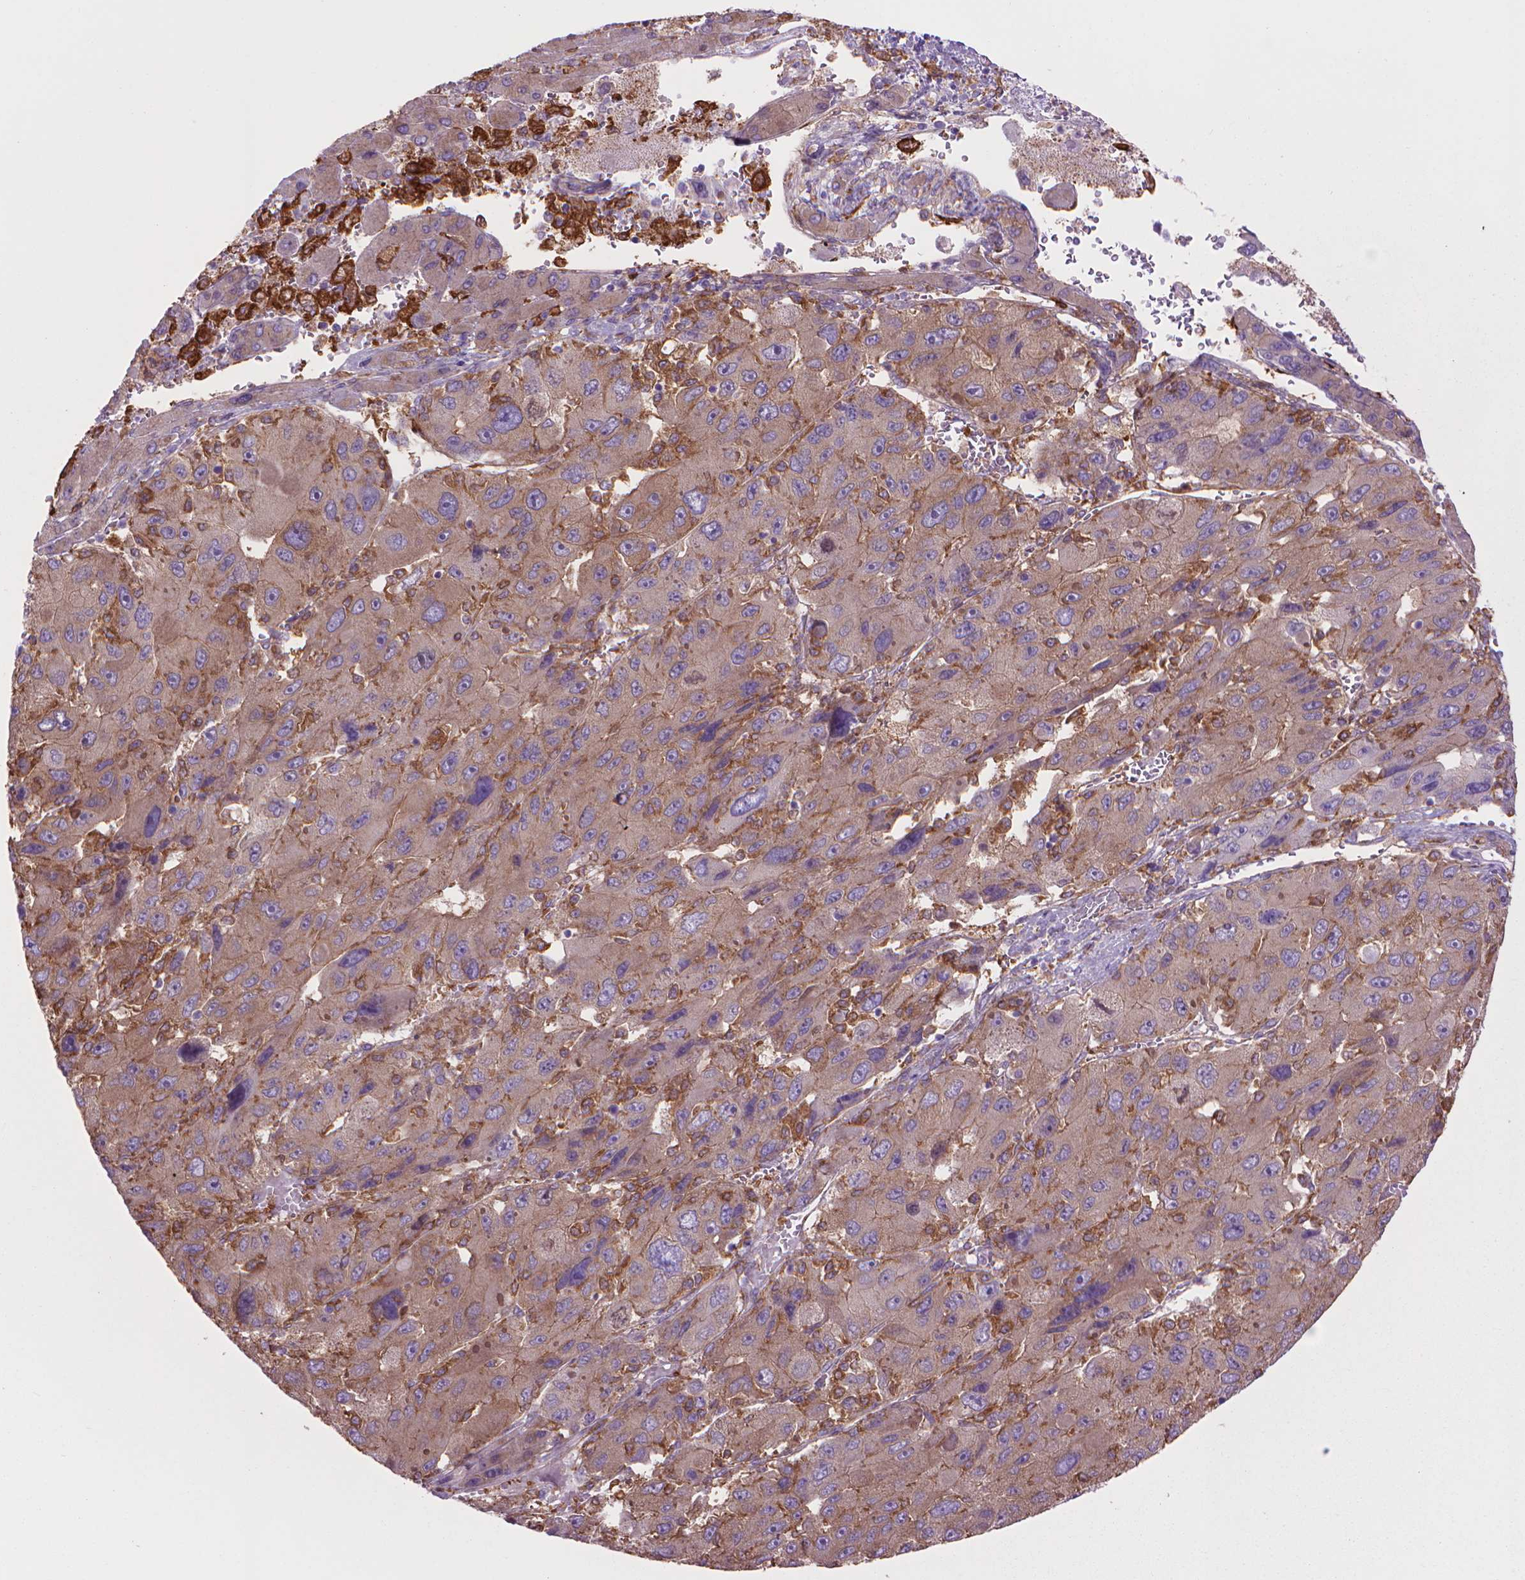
{"staining": {"intensity": "weak", "quantity": "<25%", "location": "cytoplasmic/membranous"}, "tissue": "liver cancer", "cell_type": "Tumor cells", "image_type": "cancer", "snomed": [{"axis": "morphology", "description": "Carcinoma, Hepatocellular, NOS"}, {"axis": "topography", "description": "Liver"}], "caption": "There is no significant expression in tumor cells of hepatocellular carcinoma (liver).", "gene": "CORO1B", "patient": {"sex": "female", "age": 41}}